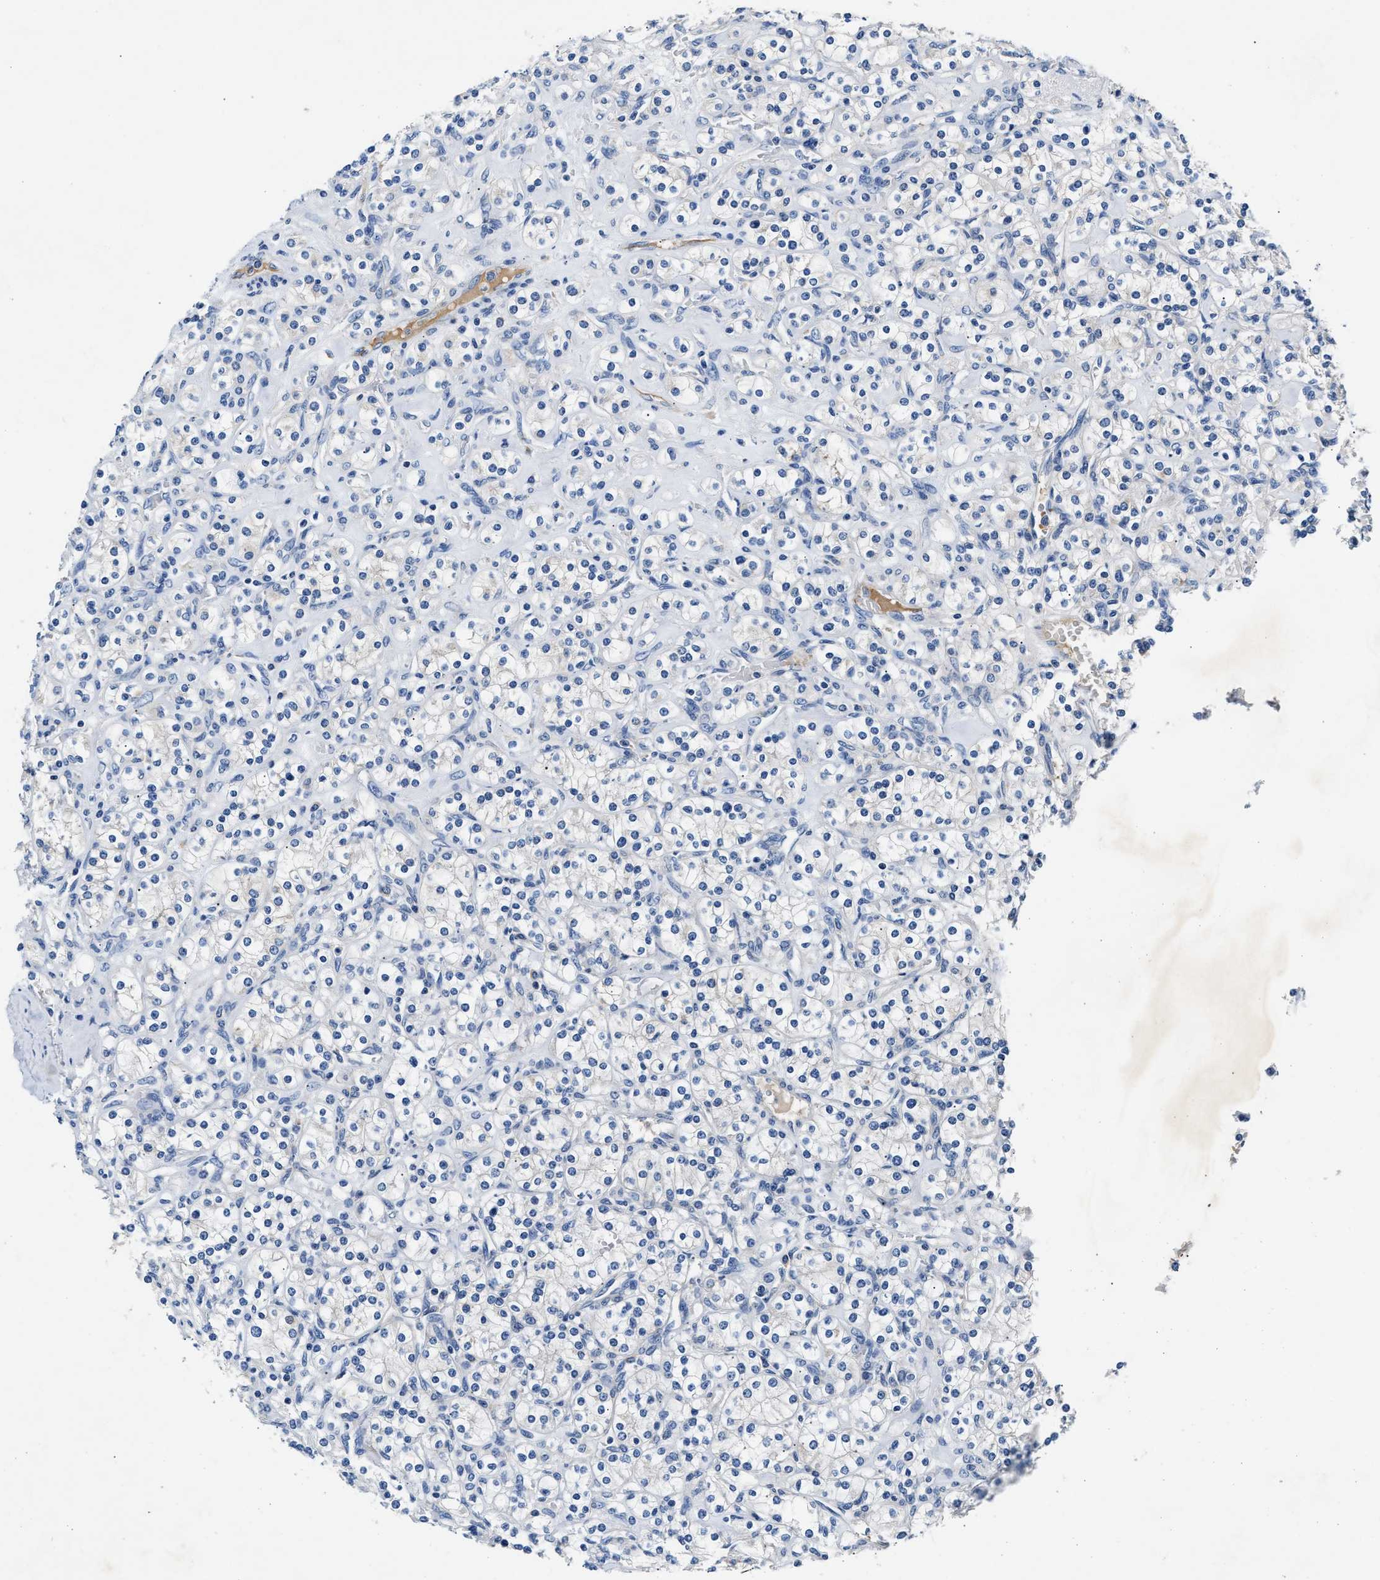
{"staining": {"intensity": "negative", "quantity": "none", "location": "none"}, "tissue": "renal cancer", "cell_type": "Tumor cells", "image_type": "cancer", "snomed": [{"axis": "morphology", "description": "Adenocarcinoma, NOS"}, {"axis": "topography", "description": "Kidney"}], "caption": "Tumor cells are negative for protein expression in human renal adenocarcinoma. (DAB IHC visualized using brightfield microscopy, high magnification).", "gene": "TUT7", "patient": {"sex": "male", "age": 77}}